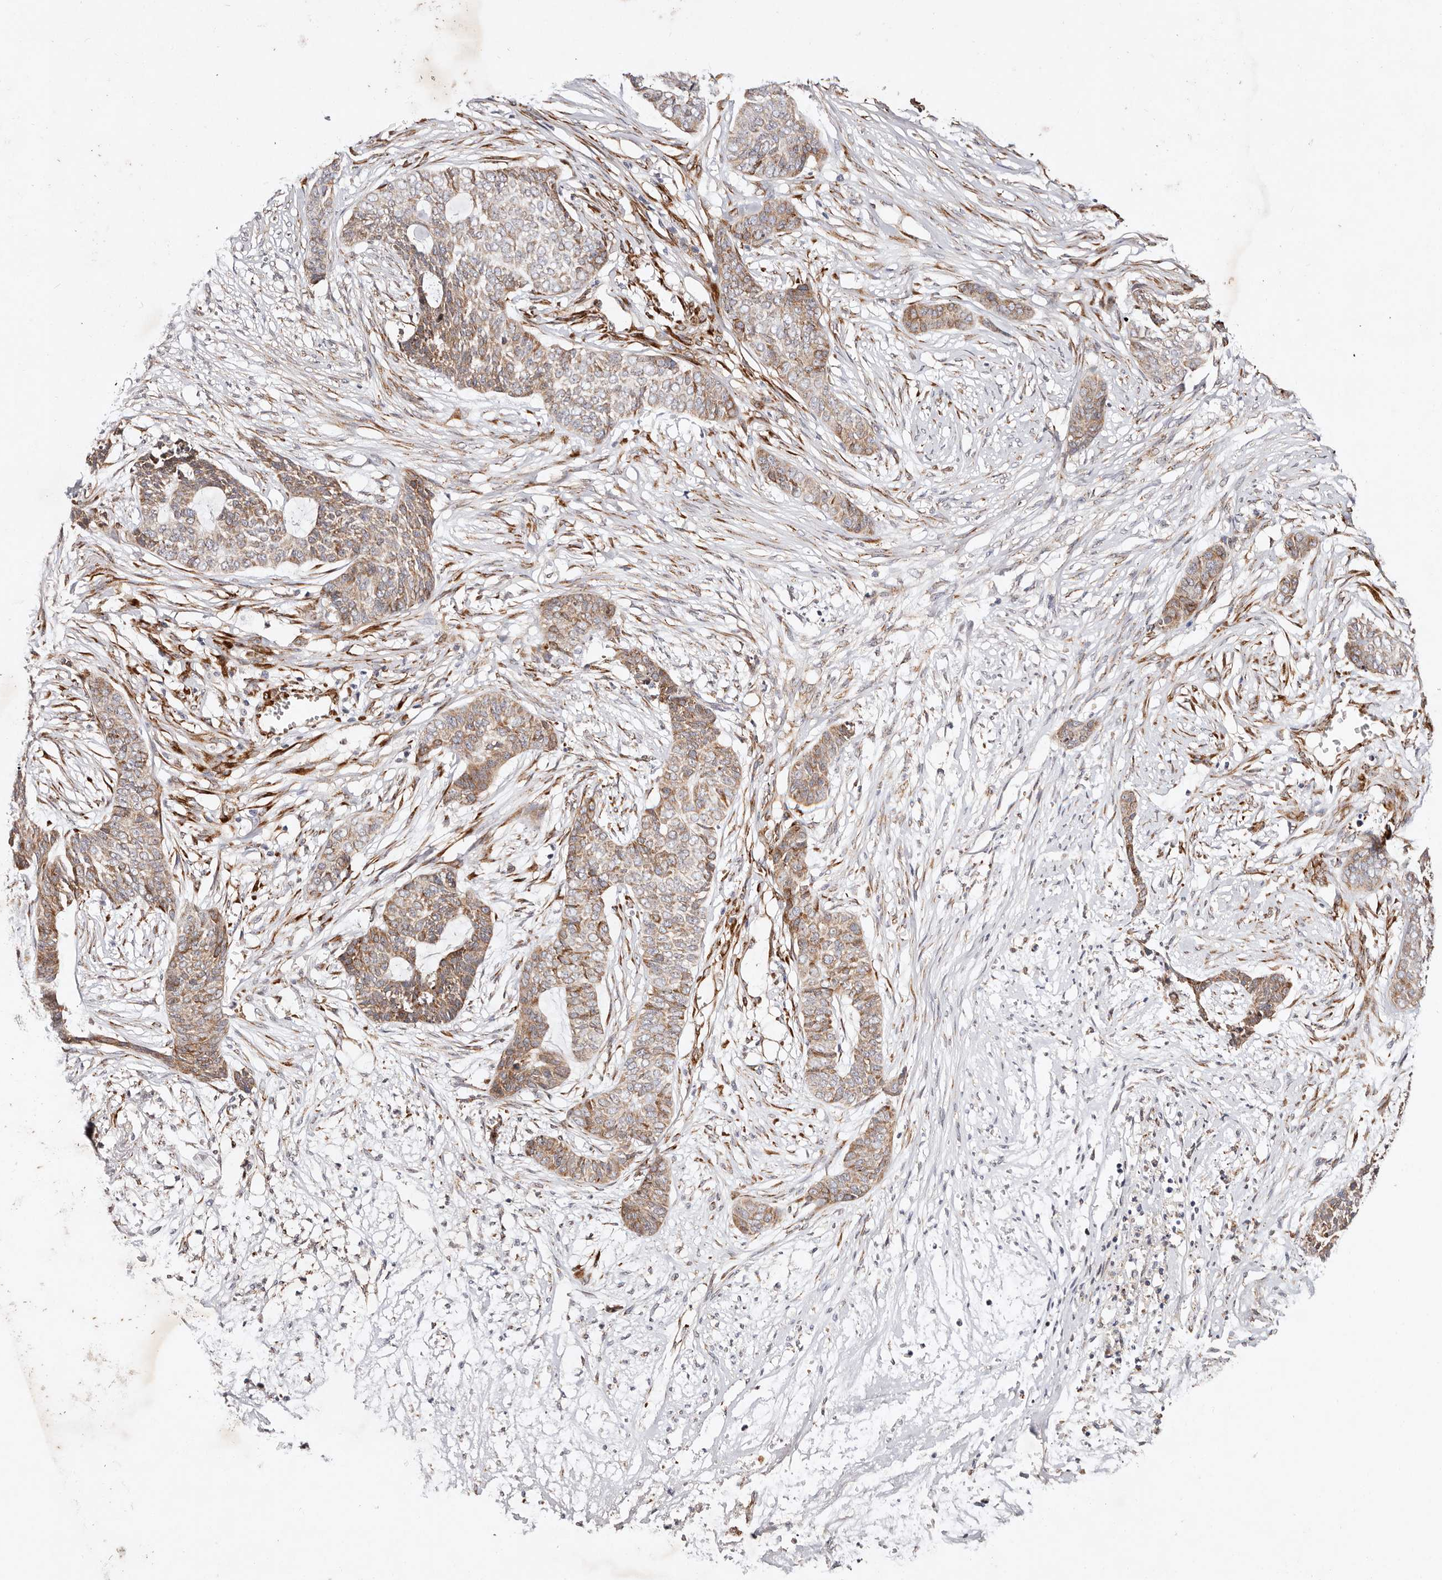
{"staining": {"intensity": "moderate", "quantity": ">75%", "location": "cytoplasmic/membranous"}, "tissue": "skin cancer", "cell_type": "Tumor cells", "image_type": "cancer", "snomed": [{"axis": "morphology", "description": "Basal cell carcinoma"}, {"axis": "topography", "description": "Skin"}], "caption": "Immunohistochemical staining of human skin basal cell carcinoma exhibits medium levels of moderate cytoplasmic/membranous protein positivity in approximately >75% of tumor cells.", "gene": "SERPINH1", "patient": {"sex": "female", "age": 64}}